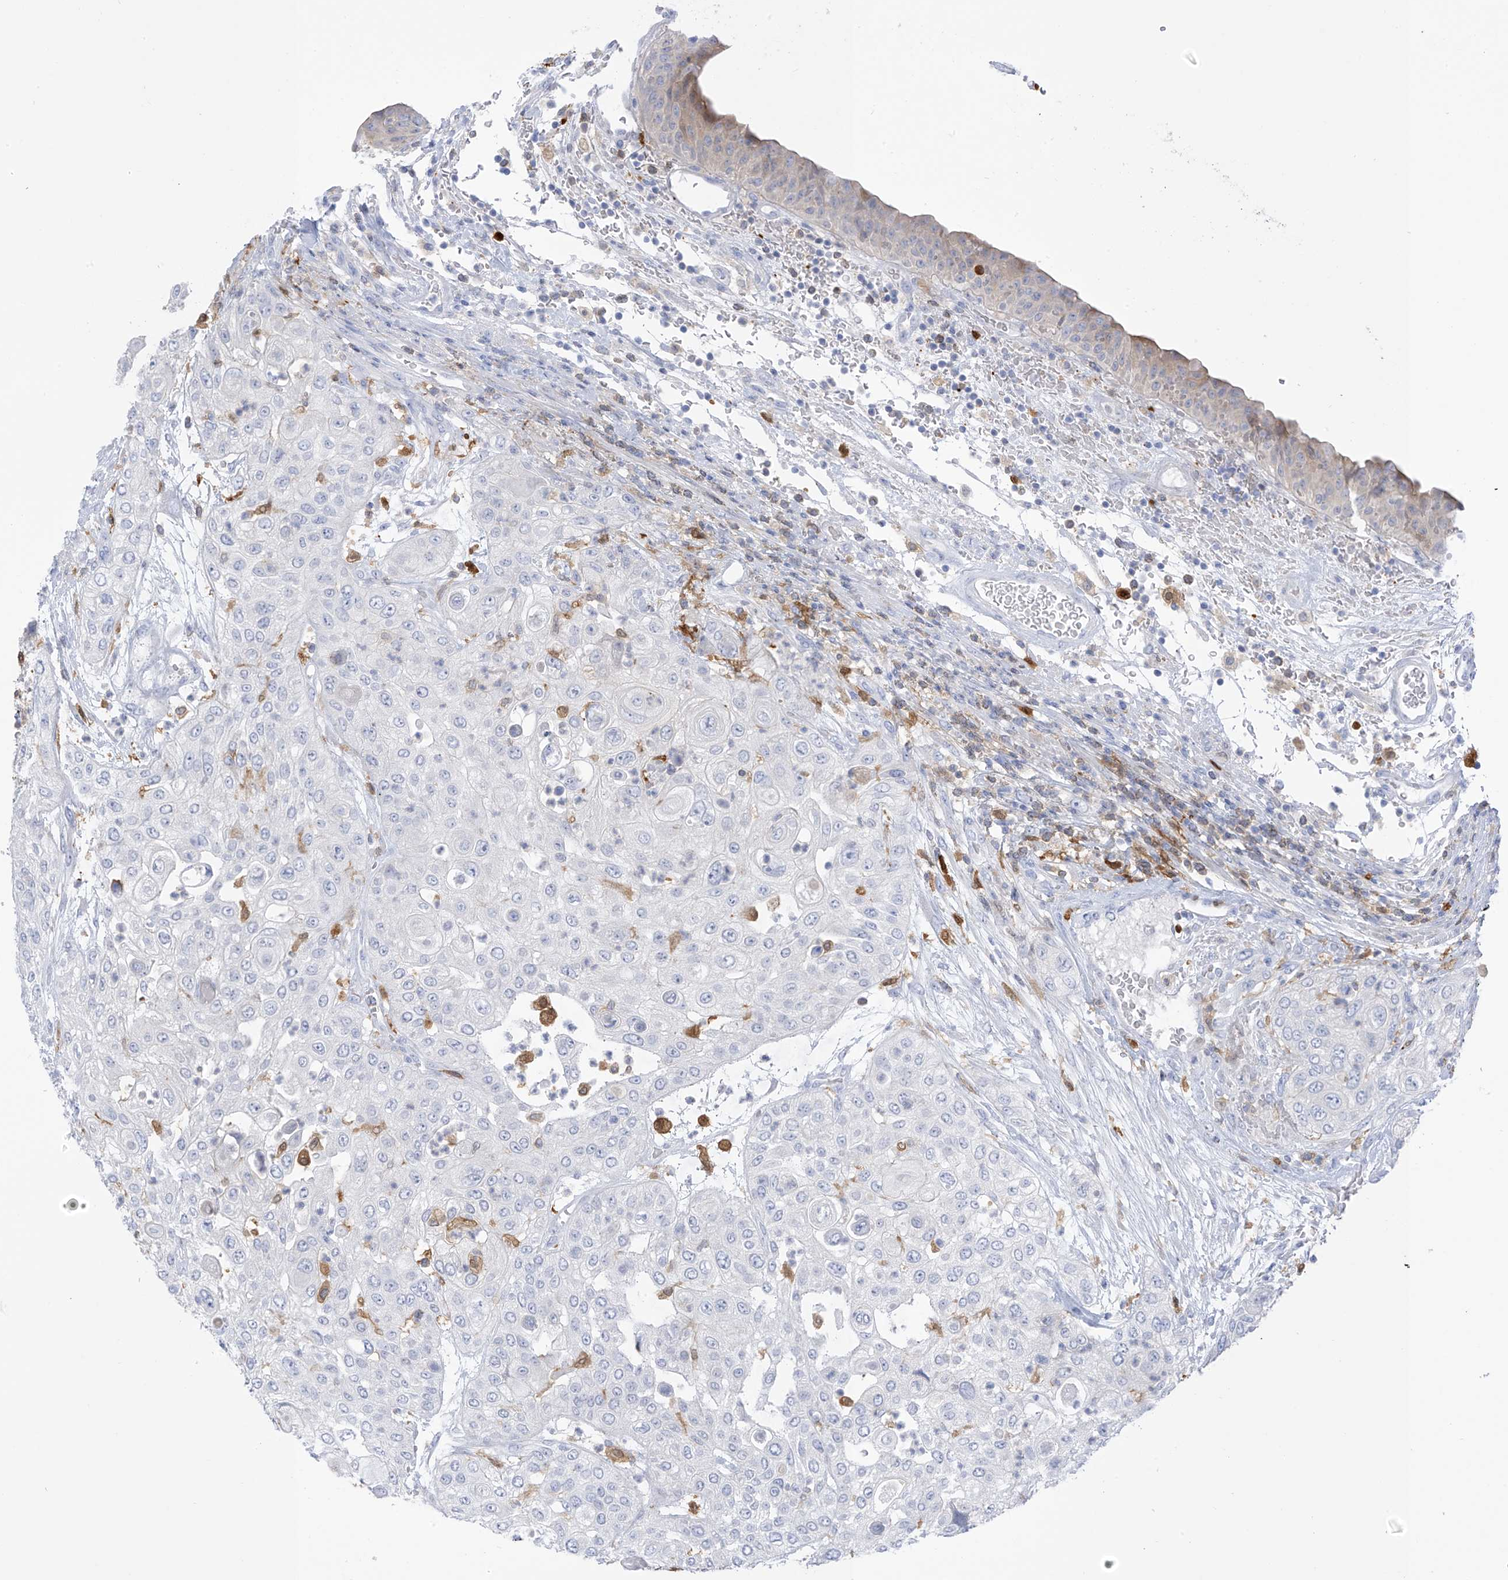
{"staining": {"intensity": "negative", "quantity": "none", "location": "none"}, "tissue": "urothelial cancer", "cell_type": "Tumor cells", "image_type": "cancer", "snomed": [{"axis": "morphology", "description": "Urothelial carcinoma, High grade"}, {"axis": "topography", "description": "Urinary bladder"}], "caption": "A high-resolution micrograph shows immunohistochemistry staining of high-grade urothelial carcinoma, which reveals no significant positivity in tumor cells.", "gene": "TRMT2B", "patient": {"sex": "female", "age": 79}}